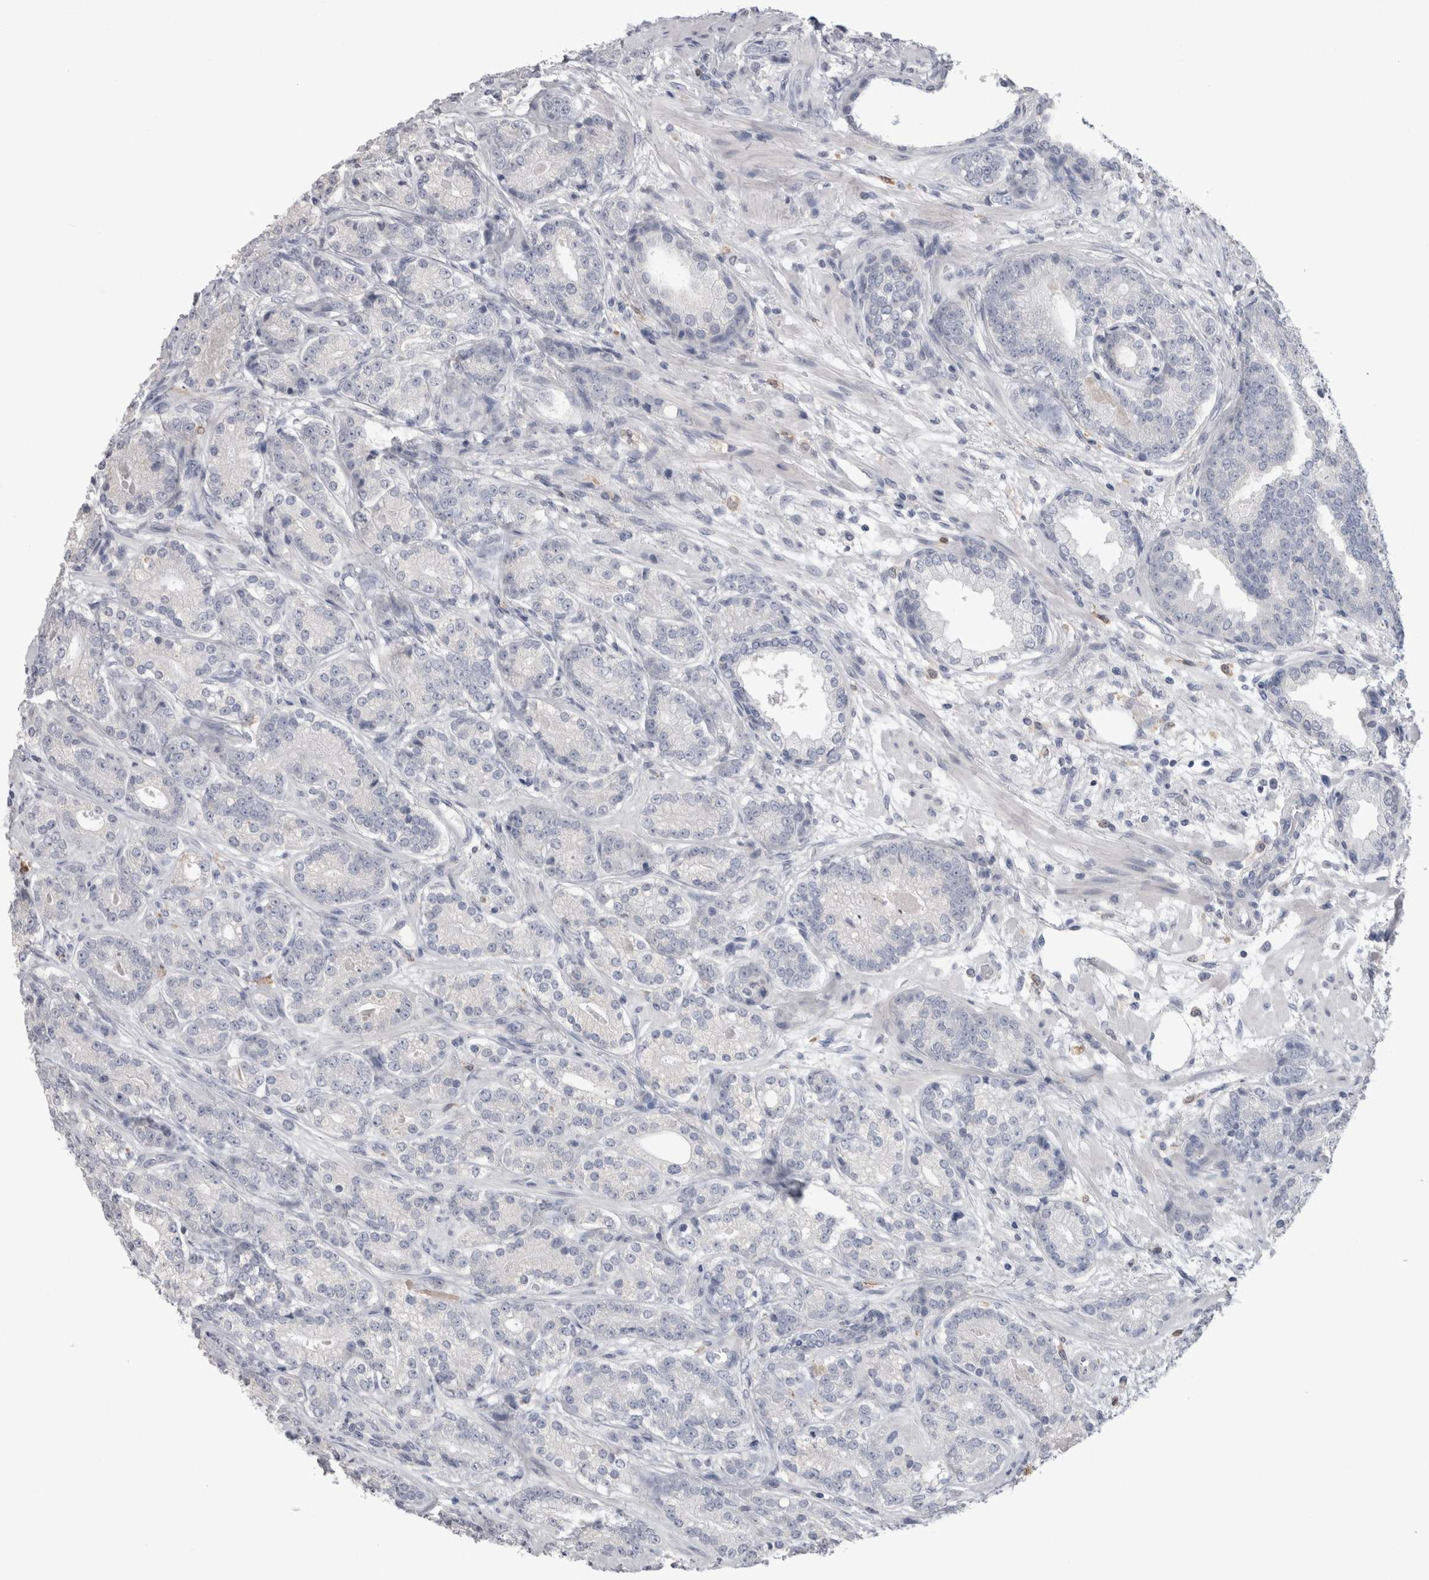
{"staining": {"intensity": "negative", "quantity": "none", "location": "none"}, "tissue": "prostate cancer", "cell_type": "Tumor cells", "image_type": "cancer", "snomed": [{"axis": "morphology", "description": "Adenocarcinoma, High grade"}, {"axis": "topography", "description": "Prostate"}], "caption": "This is an immunohistochemistry photomicrograph of human prostate cancer. There is no positivity in tumor cells.", "gene": "SUCNR1", "patient": {"sex": "male", "age": 61}}